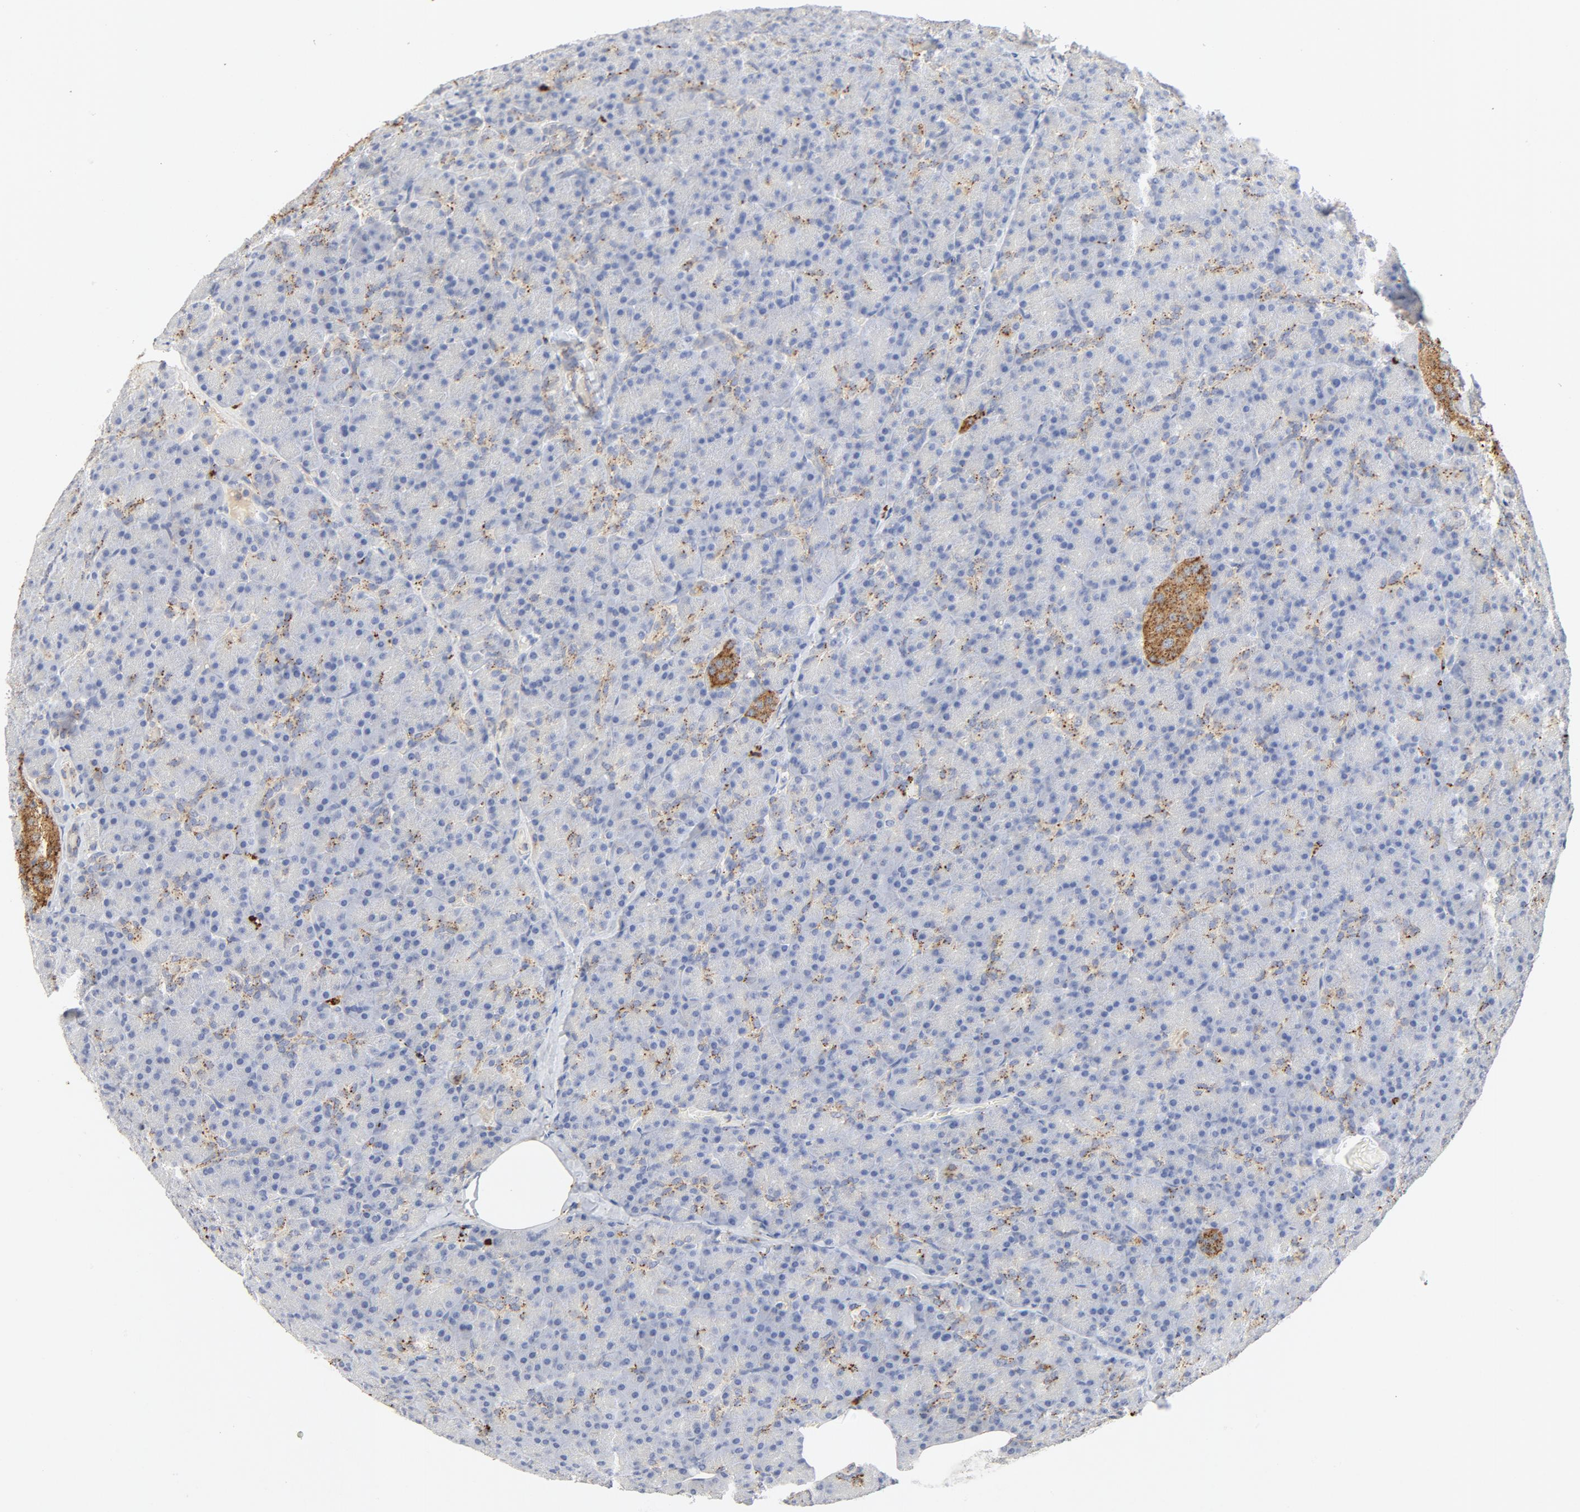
{"staining": {"intensity": "negative", "quantity": "none", "location": "none"}, "tissue": "pancreas", "cell_type": "Exocrine glandular cells", "image_type": "normal", "snomed": [{"axis": "morphology", "description": "Normal tissue, NOS"}, {"axis": "topography", "description": "Pancreas"}], "caption": "Immunohistochemical staining of normal pancreas displays no significant staining in exocrine glandular cells. (DAB immunohistochemistry visualized using brightfield microscopy, high magnification).", "gene": "MAGEB17", "patient": {"sex": "female", "age": 43}}